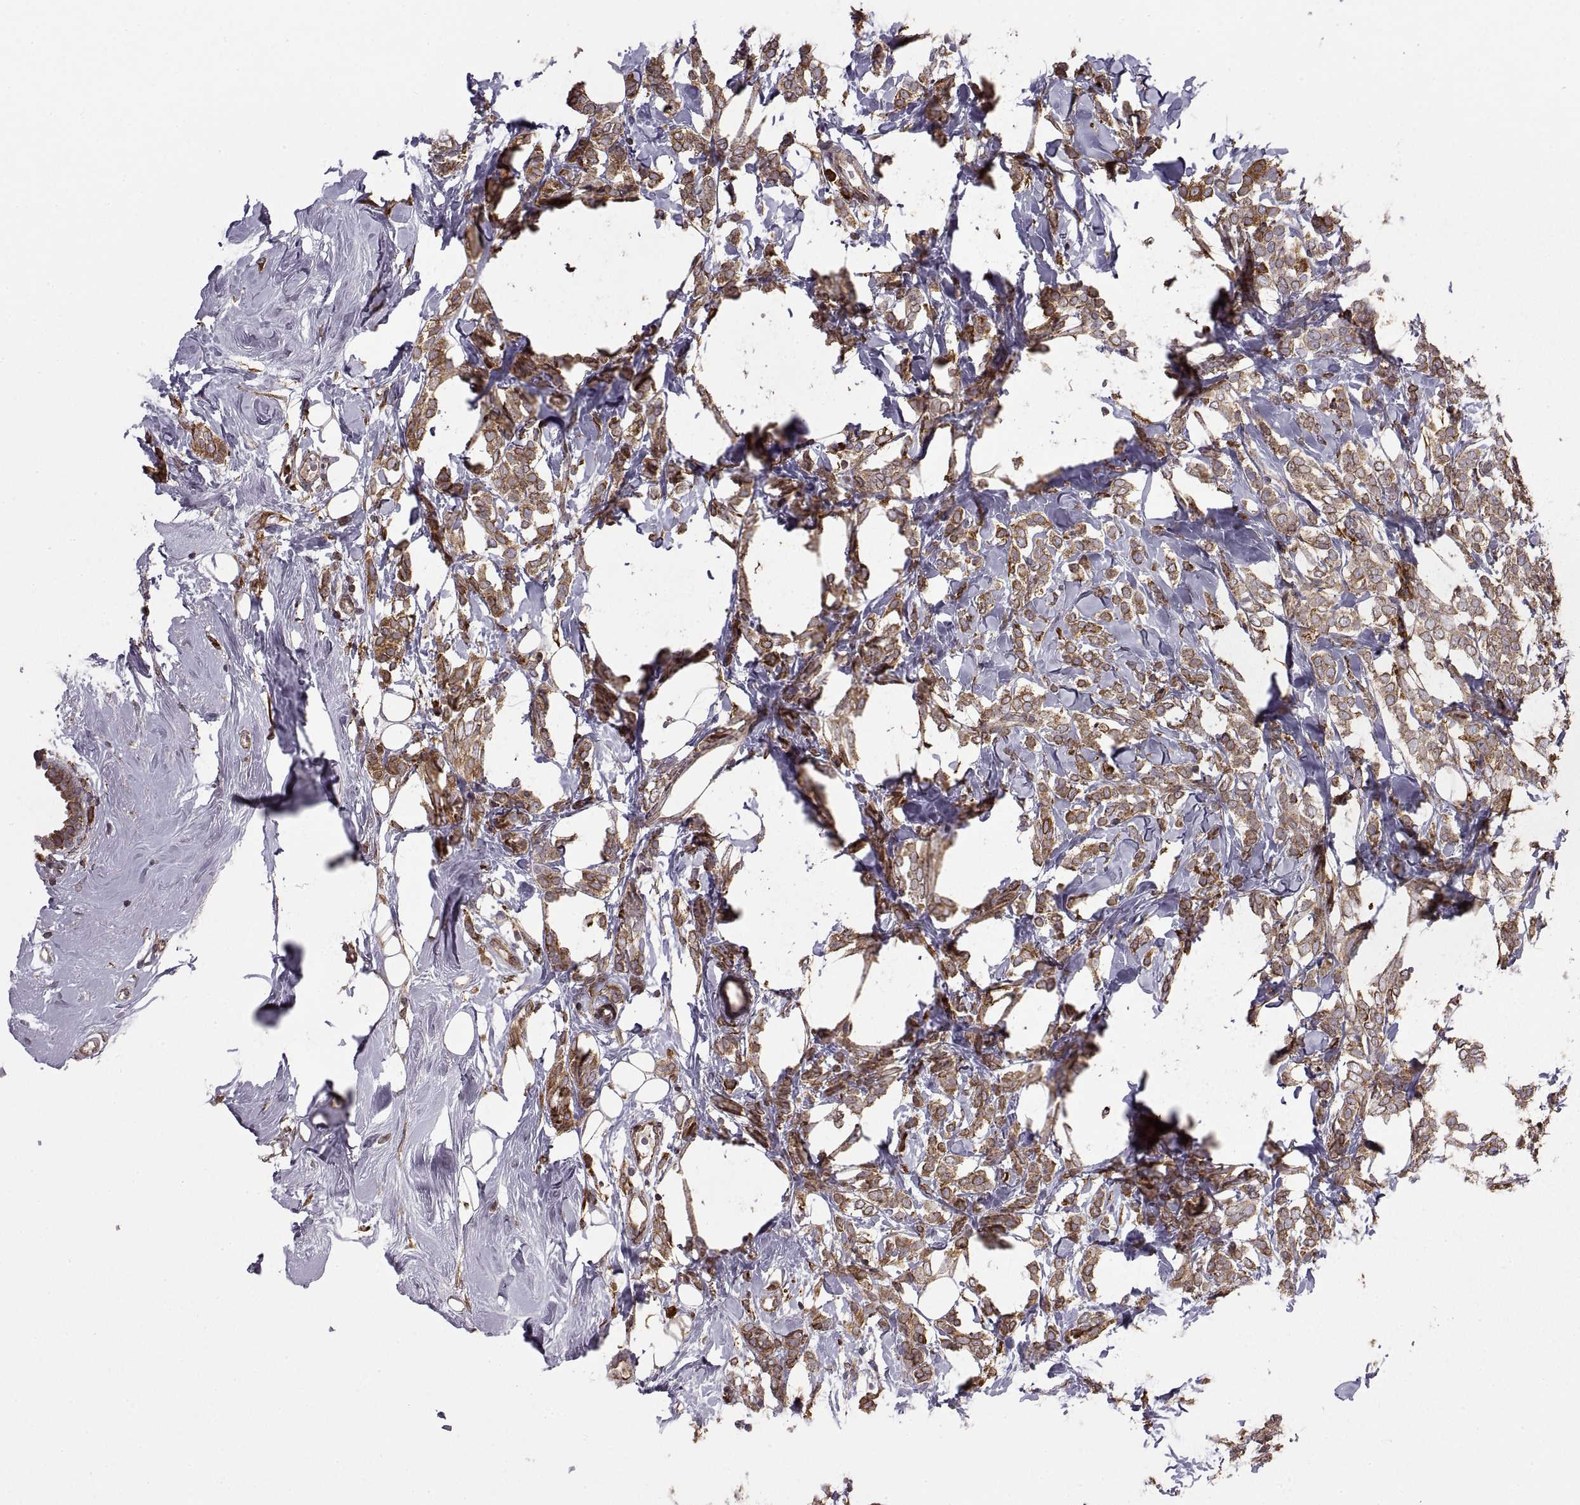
{"staining": {"intensity": "moderate", "quantity": ">75%", "location": "cytoplasmic/membranous"}, "tissue": "breast cancer", "cell_type": "Tumor cells", "image_type": "cancer", "snomed": [{"axis": "morphology", "description": "Lobular carcinoma"}, {"axis": "topography", "description": "Breast"}], "caption": "Brown immunohistochemical staining in lobular carcinoma (breast) displays moderate cytoplasmic/membranous positivity in approximately >75% of tumor cells. (DAB (3,3'-diaminobenzidine) IHC, brown staining for protein, blue staining for nuclei).", "gene": "PDIA3", "patient": {"sex": "female", "age": 49}}